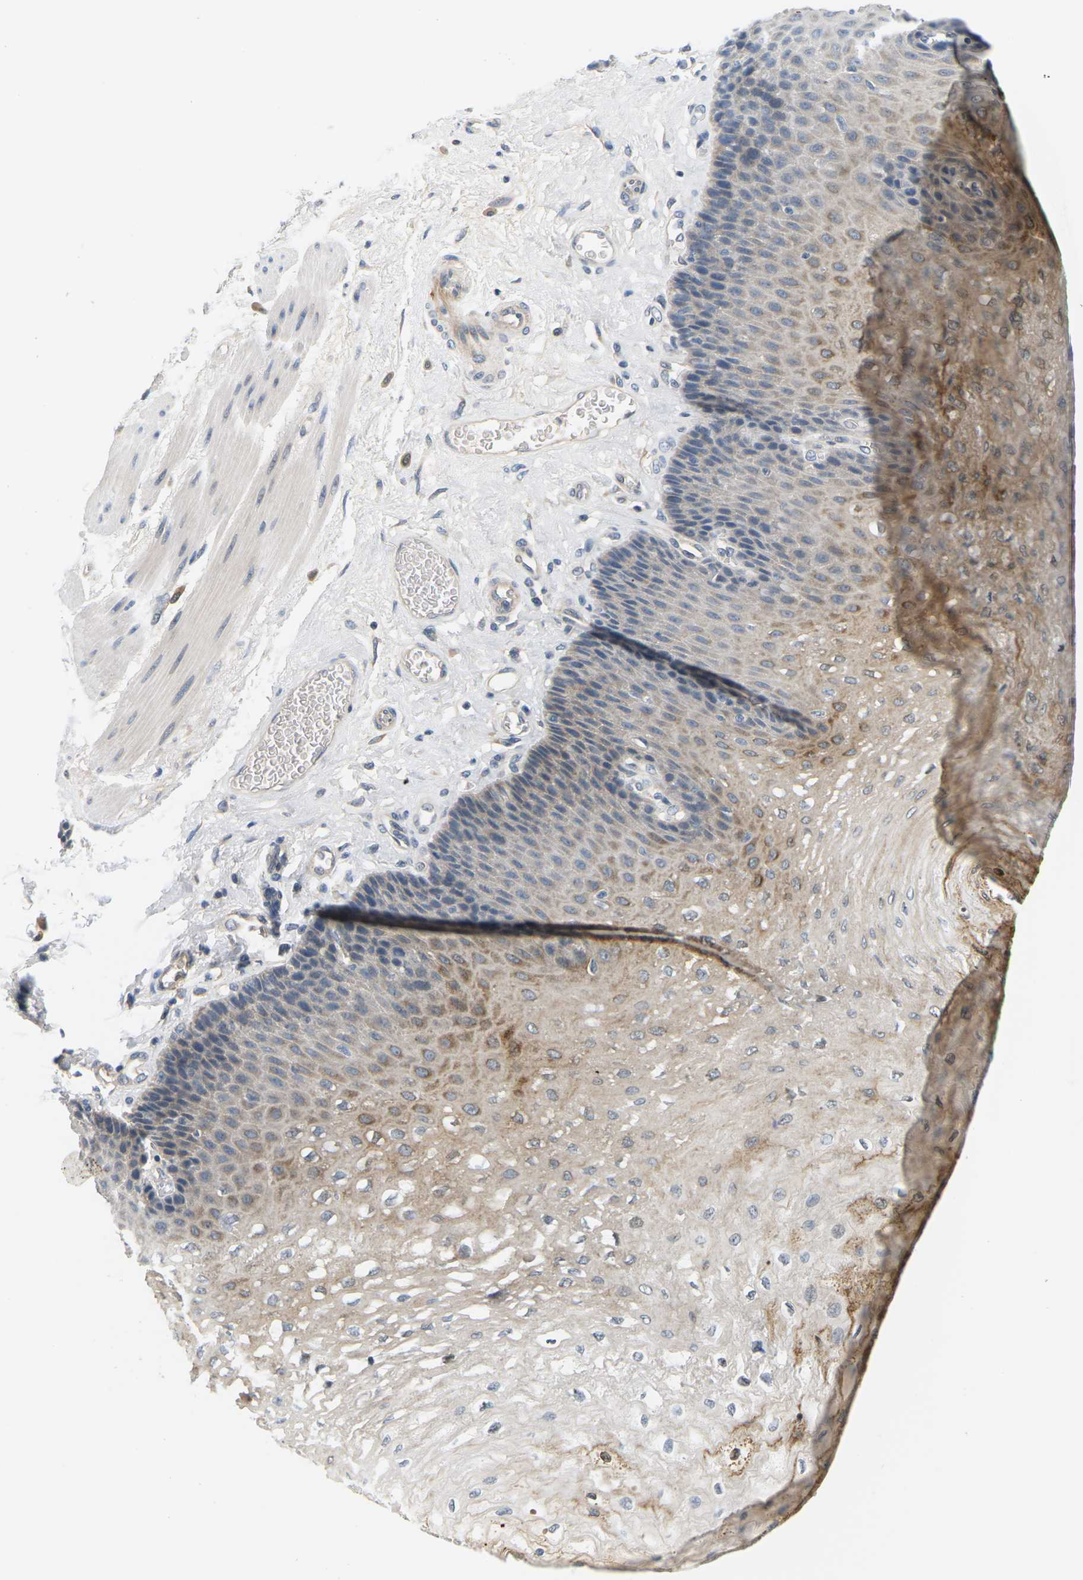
{"staining": {"intensity": "moderate", "quantity": "<25%", "location": "cytoplasmic/membranous"}, "tissue": "esophagus", "cell_type": "Squamous epithelial cells", "image_type": "normal", "snomed": [{"axis": "morphology", "description": "Normal tissue, NOS"}, {"axis": "topography", "description": "Esophagus"}], "caption": "DAB immunohistochemical staining of unremarkable esophagus displays moderate cytoplasmic/membranous protein staining in approximately <25% of squamous epithelial cells.", "gene": "EVA1C", "patient": {"sex": "female", "age": 72}}